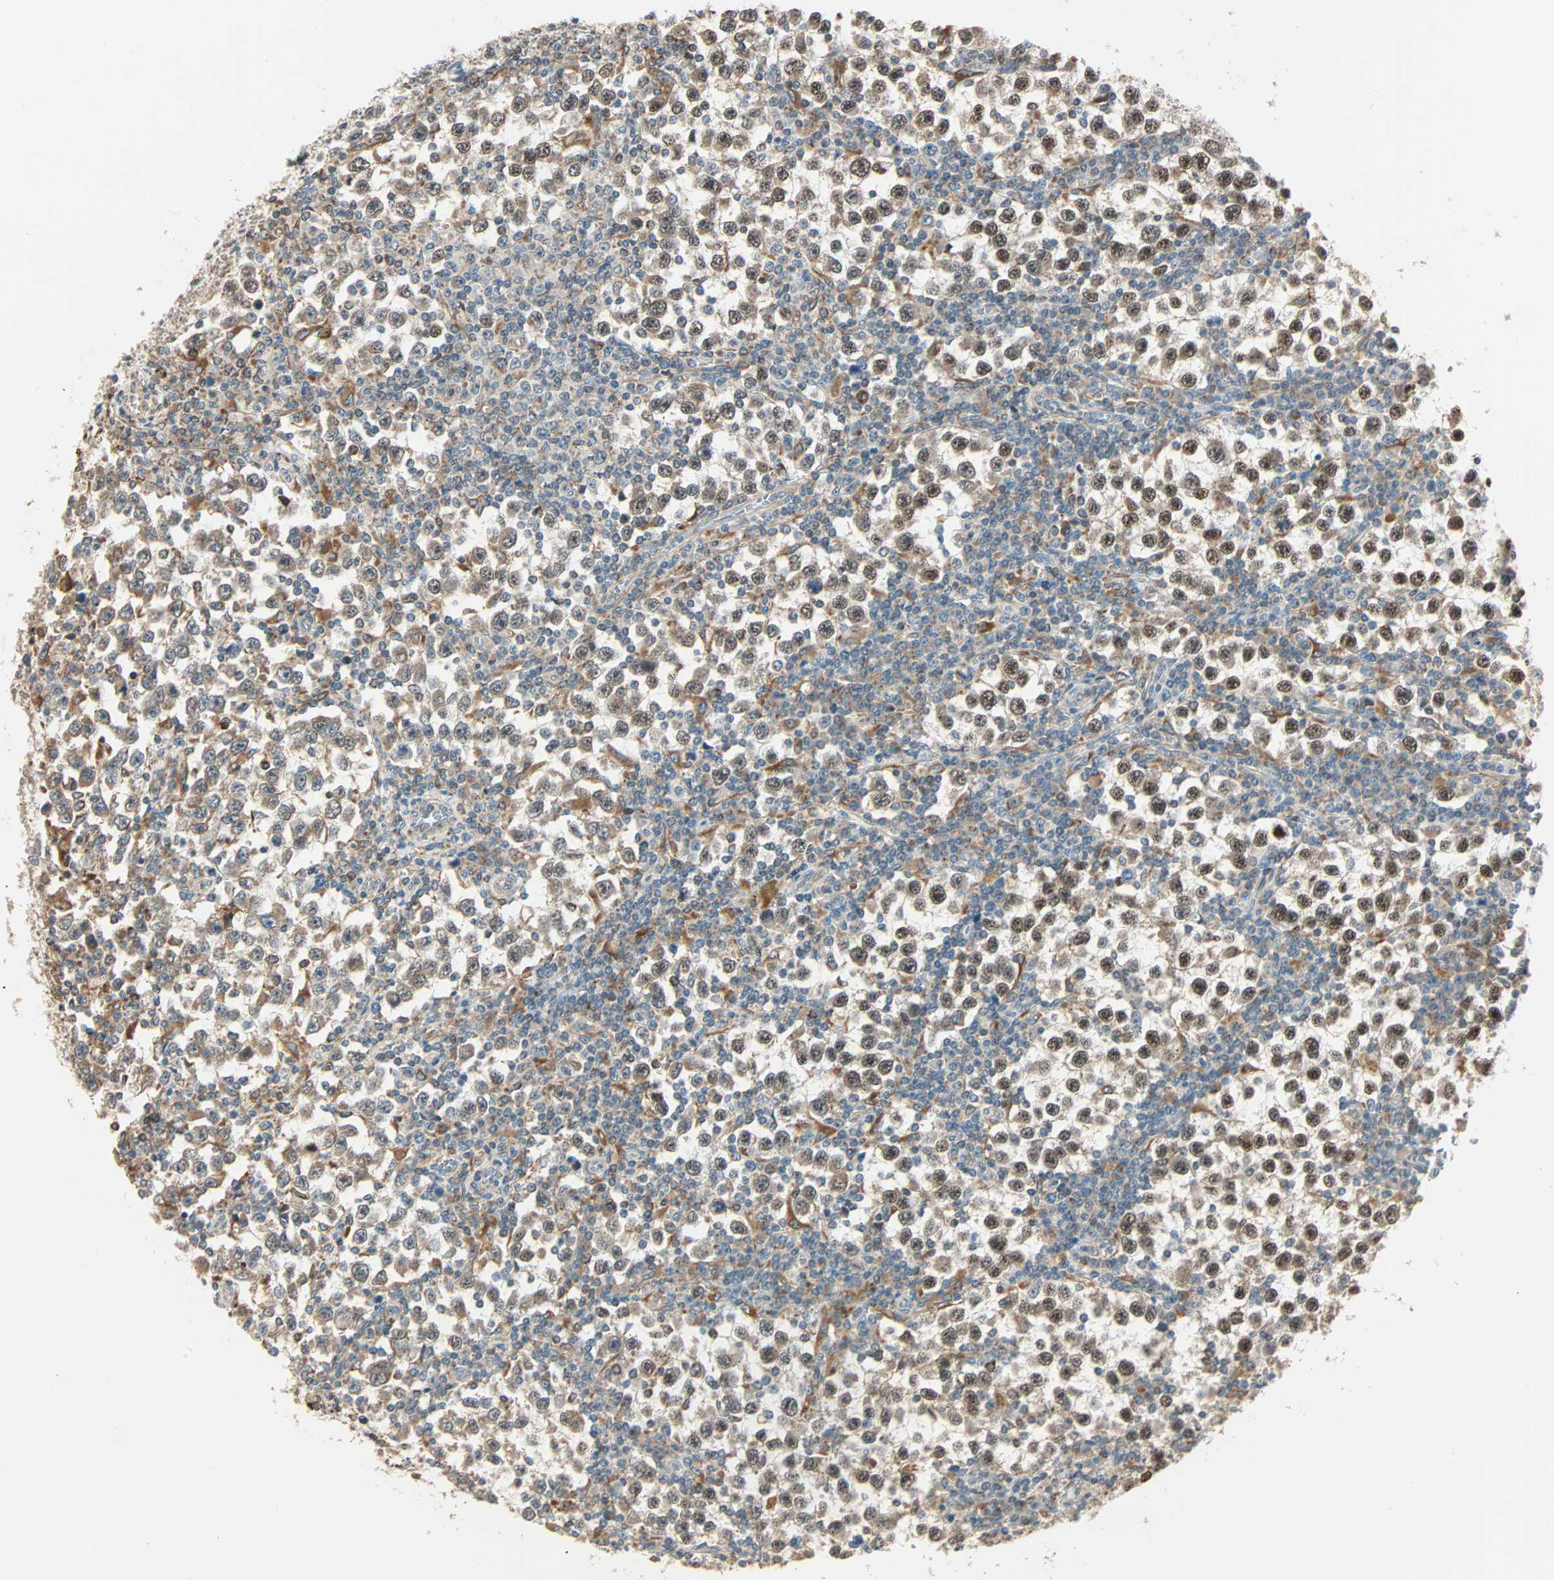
{"staining": {"intensity": "strong", "quantity": ">75%", "location": "cytoplasmic/membranous,nuclear"}, "tissue": "testis cancer", "cell_type": "Tumor cells", "image_type": "cancer", "snomed": [{"axis": "morphology", "description": "Seminoma, NOS"}, {"axis": "topography", "description": "Testis"}], "caption": "Human testis seminoma stained for a protein (brown) demonstrates strong cytoplasmic/membranous and nuclear positive positivity in approximately >75% of tumor cells.", "gene": "PNPLA6", "patient": {"sex": "male", "age": 65}}